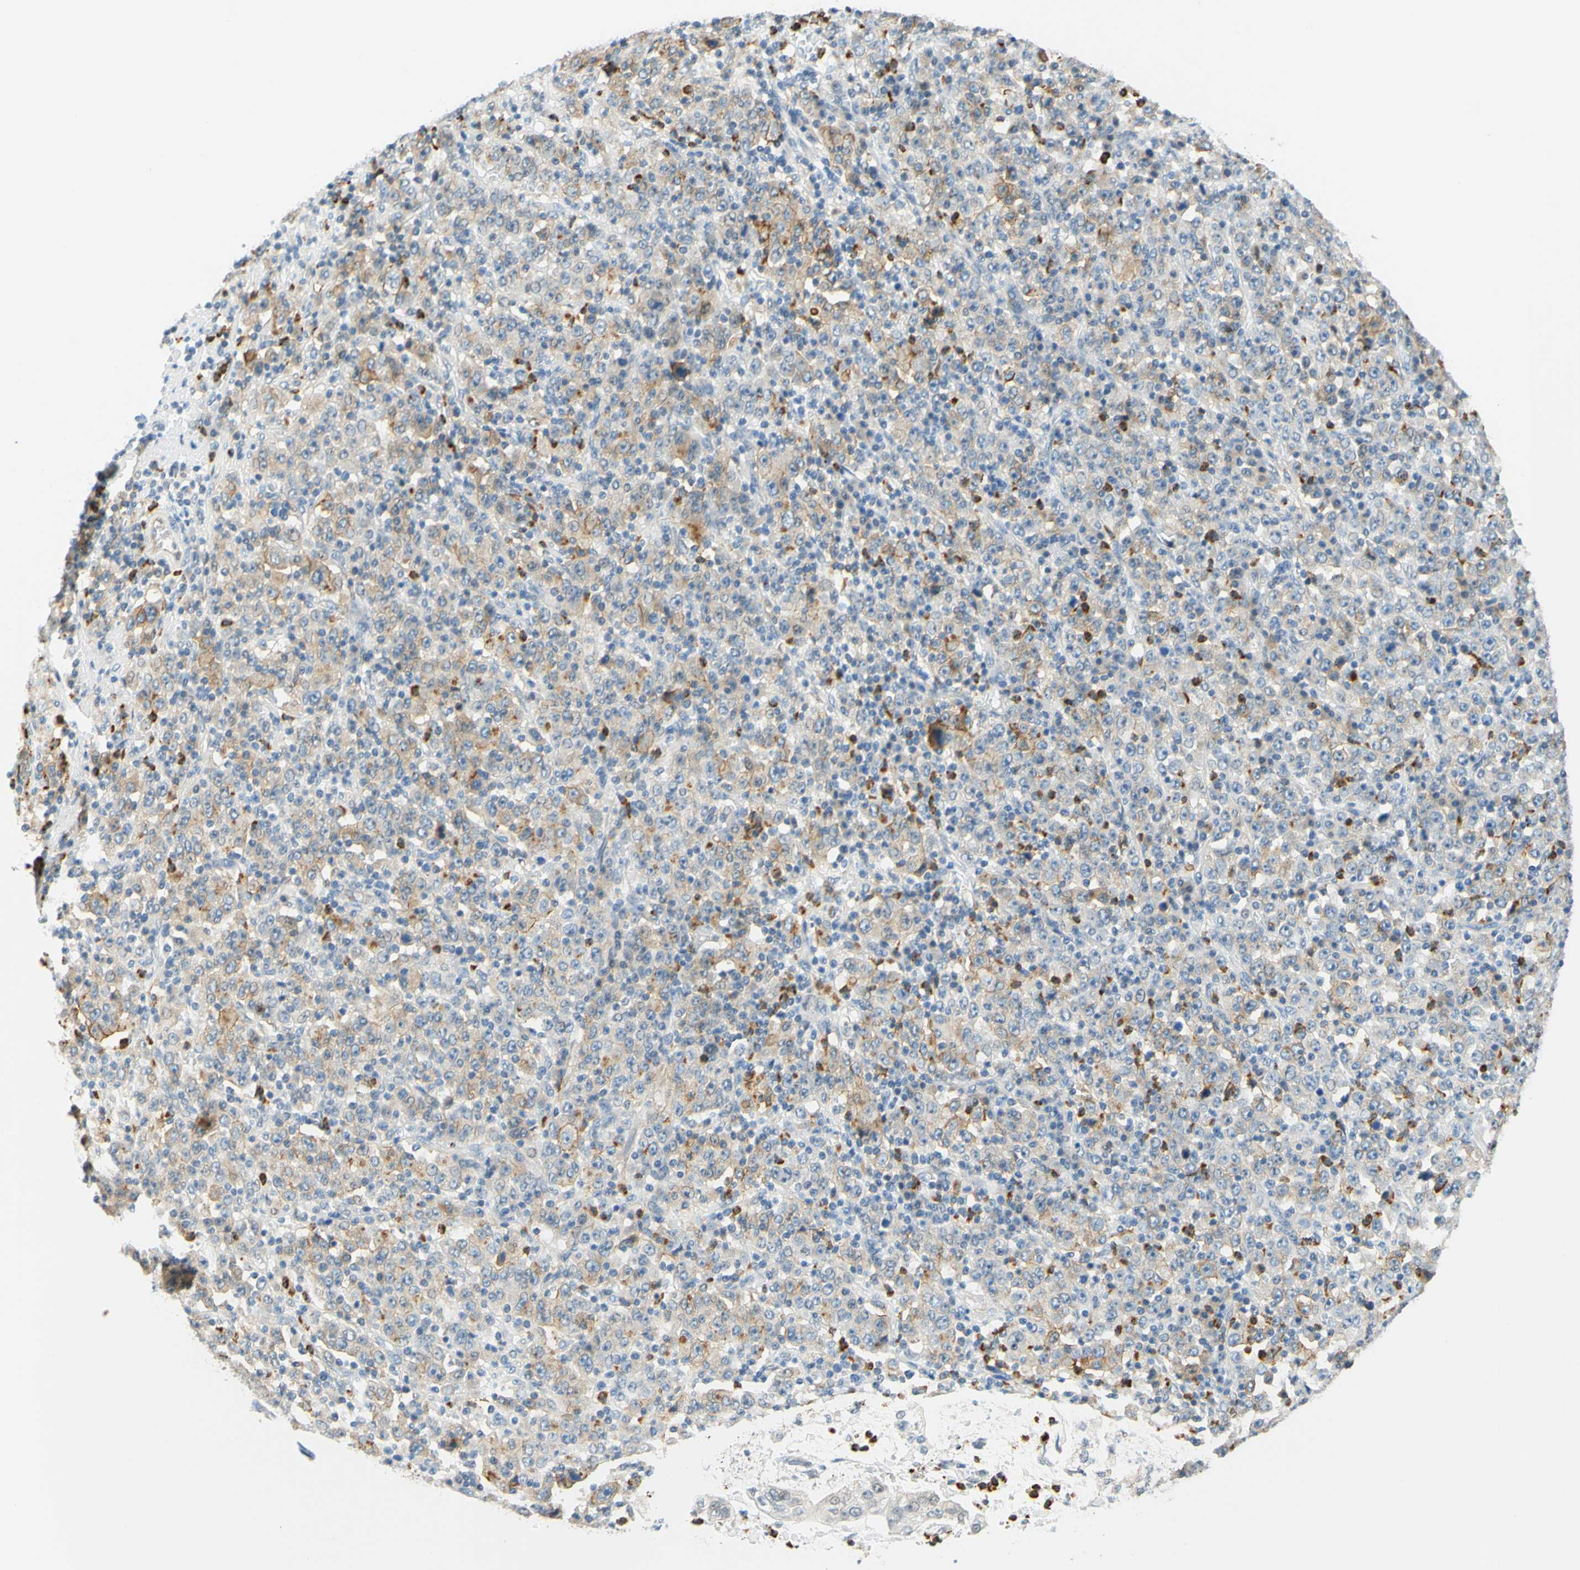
{"staining": {"intensity": "weak", "quantity": "25%-75%", "location": "cytoplasmic/membranous"}, "tissue": "stomach cancer", "cell_type": "Tumor cells", "image_type": "cancer", "snomed": [{"axis": "morphology", "description": "Normal tissue, NOS"}, {"axis": "morphology", "description": "Adenocarcinoma, NOS"}, {"axis": "topography", "description": "Stomach, upper"}, {"axis": "topography", "description": "Stomach"}], "caption": "Protein staining of adenocarcinoma (stomach) tissue exhibits weak cytoplasmic/membranous positivity in about 25%-75% of tumor cells. (DAB IHC, brown staining for protein, blue staining for nuclei).", "gene": "TREM2", "patient": {"sex": "male", "age": 59}}